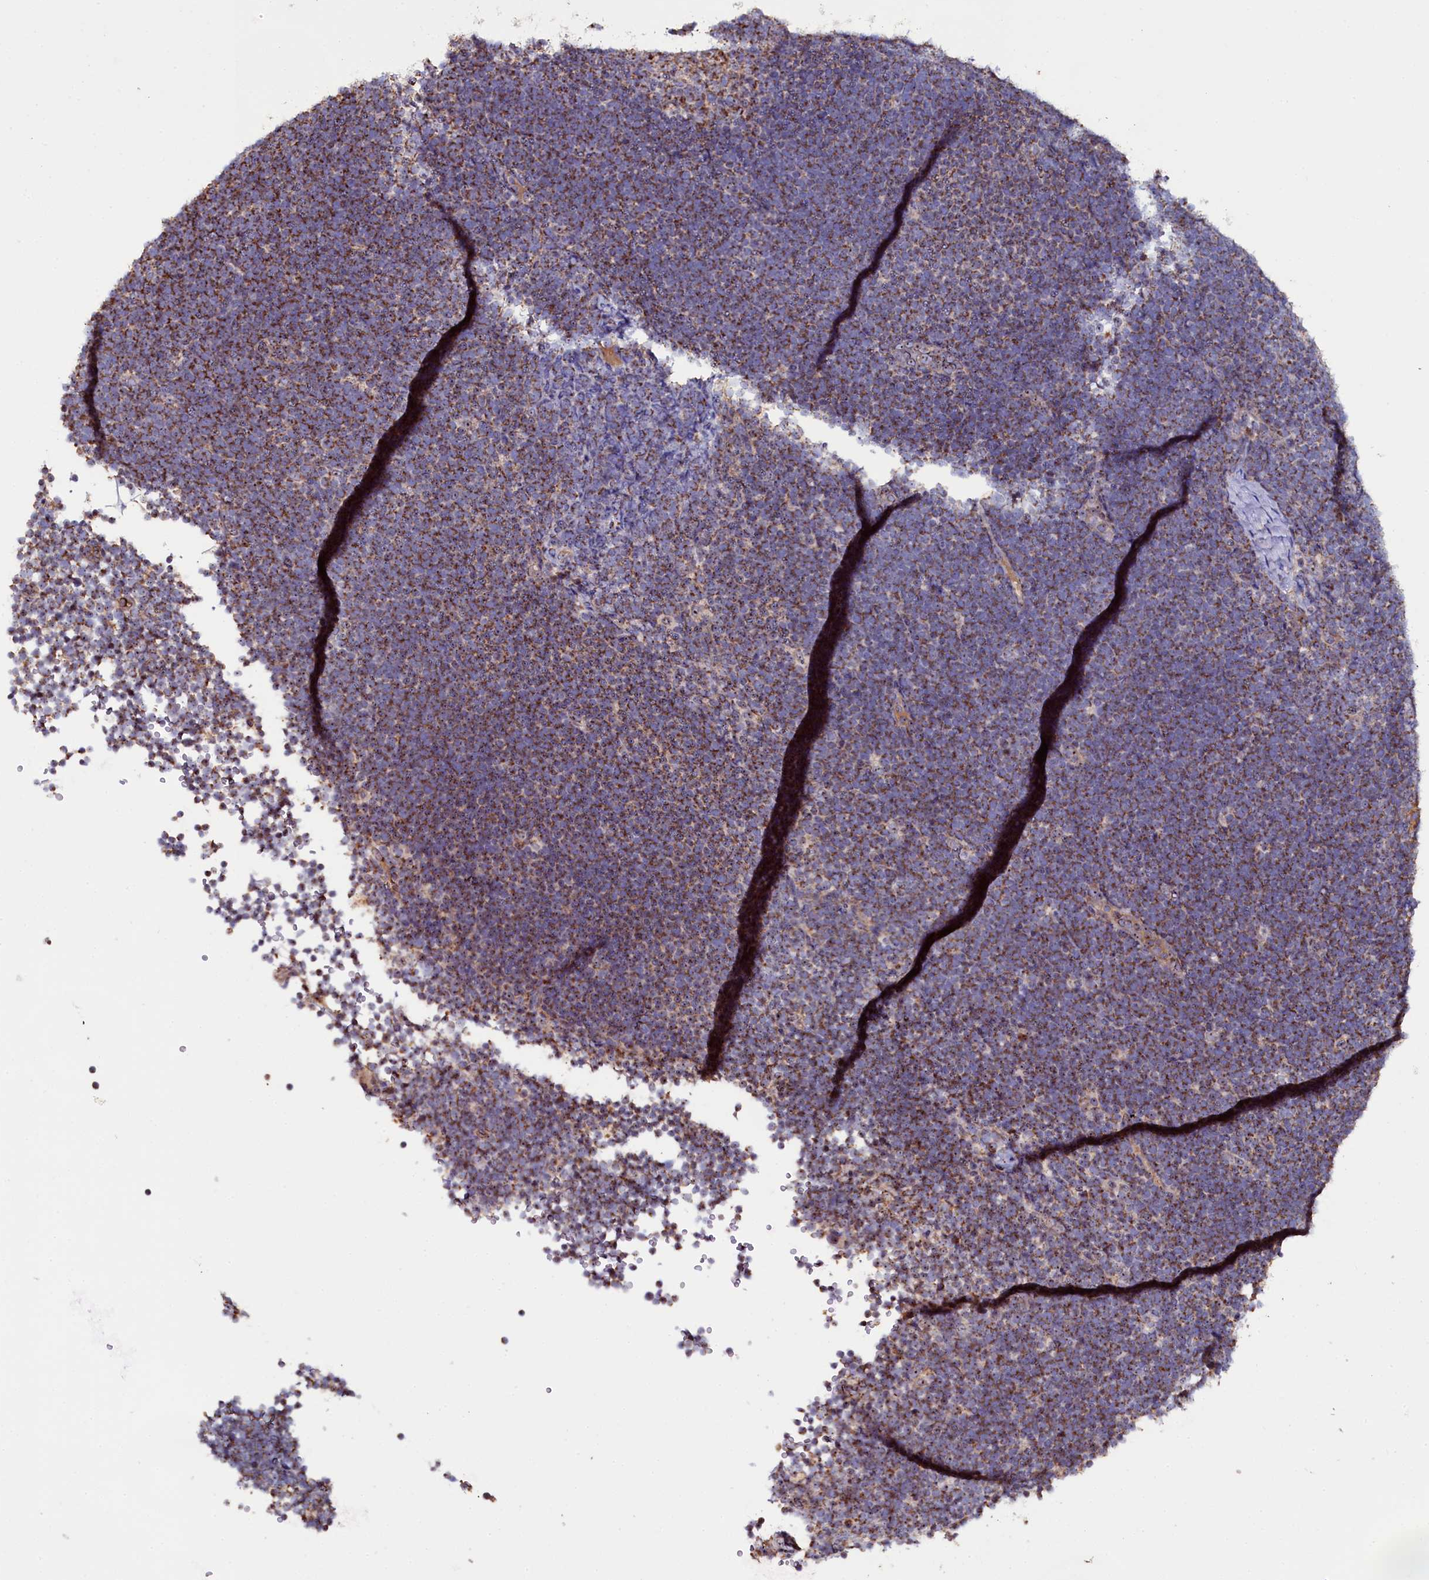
{"staining": {"intensity": "moderate", "quantity": ">75%", "location": "cytoplasmic/membranous"}, "tissue": "lymphoma", "cell_type": "Tumor cells", "image_type": "cancer", "snomed": [{"axis": "morphology", "description": "Malignant lymphoma, non-Hodgkin's type, High grade"}, {"axis": "topography", "description": "Lymph node"}], "caption": "Moderate cytoplasmic/membranous staining is appreciated in approximately >75% of tumor cells in lymphoma.", "gene": "NAA80", "patient": {"sex": "male", "age": 13}}